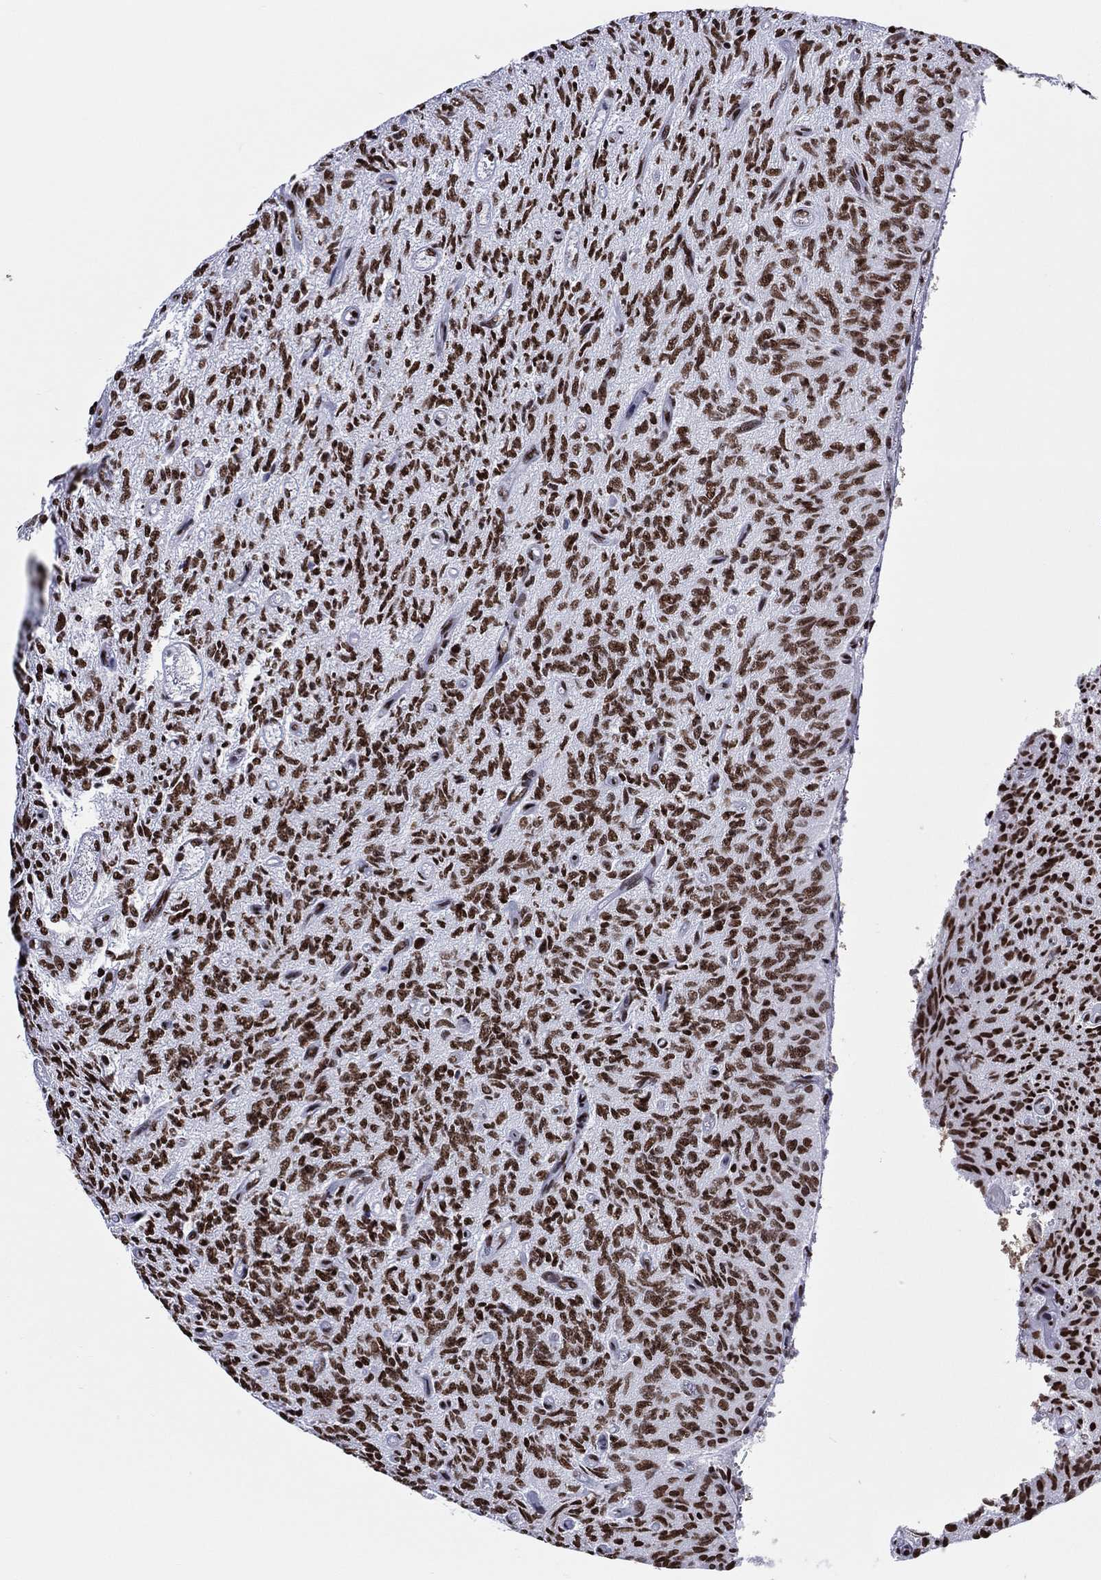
{"staining": {"intensity": "strong", "quantity": ">75%", "location": "nuclear"}, "tissue": "glioma", "cell_type": "Tumor cells", "image_type": "cancer", "snomed": [{"axis": "morphology", "description": "Glioma, malignant, High grade"}, {"axis": "topography", "description": "Brain"}], "caption": "Brown immunohistochemical staining in glioma shows strong nuclear staining in approximately >75% of tumor cells. Nuclei are stained in blue.", "gene": "ZNF7", "patient": {"sex": "male", "age": 64}}